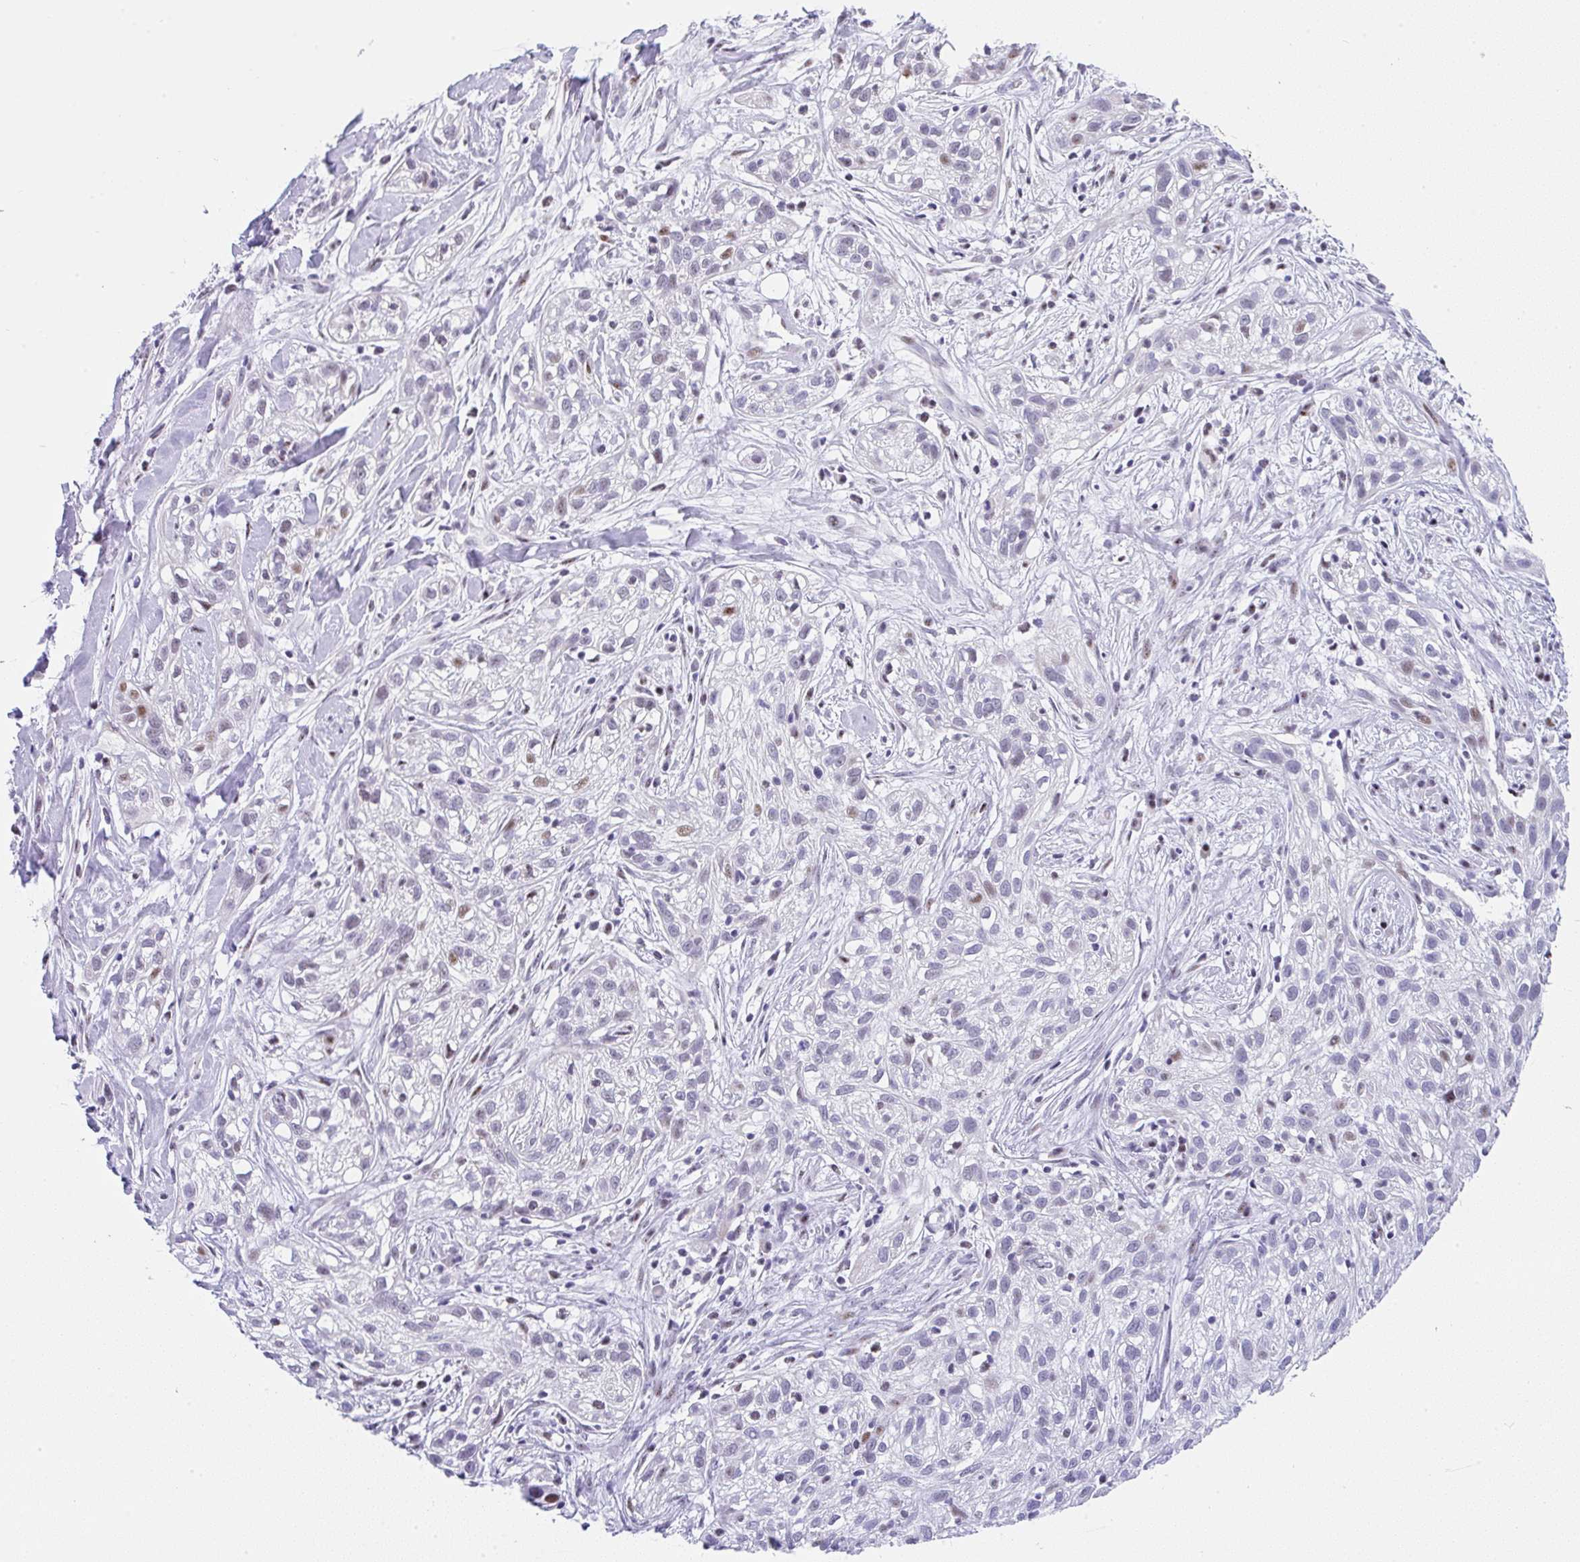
{"staining": {"intensity": "moderate", "quantity": "<25%", "location": "nuclear"}, "tissue": "skin cancer", "cell_type": "Tumor cells", "image_type": "cancer", "snomed": [{"axis": "morphology", "description": "Squamous cell carcinoma, NOS"}, {"axis": "topography", "description": "Skin"}], "caption": "Protein analysis of skin cancer (squamous cell carcinoma) tissue displays moderate nuclear positivity in about <25% of tumor cells.", "gene": "NR1D2", "patient": {"sex": "male", "age": 82}}